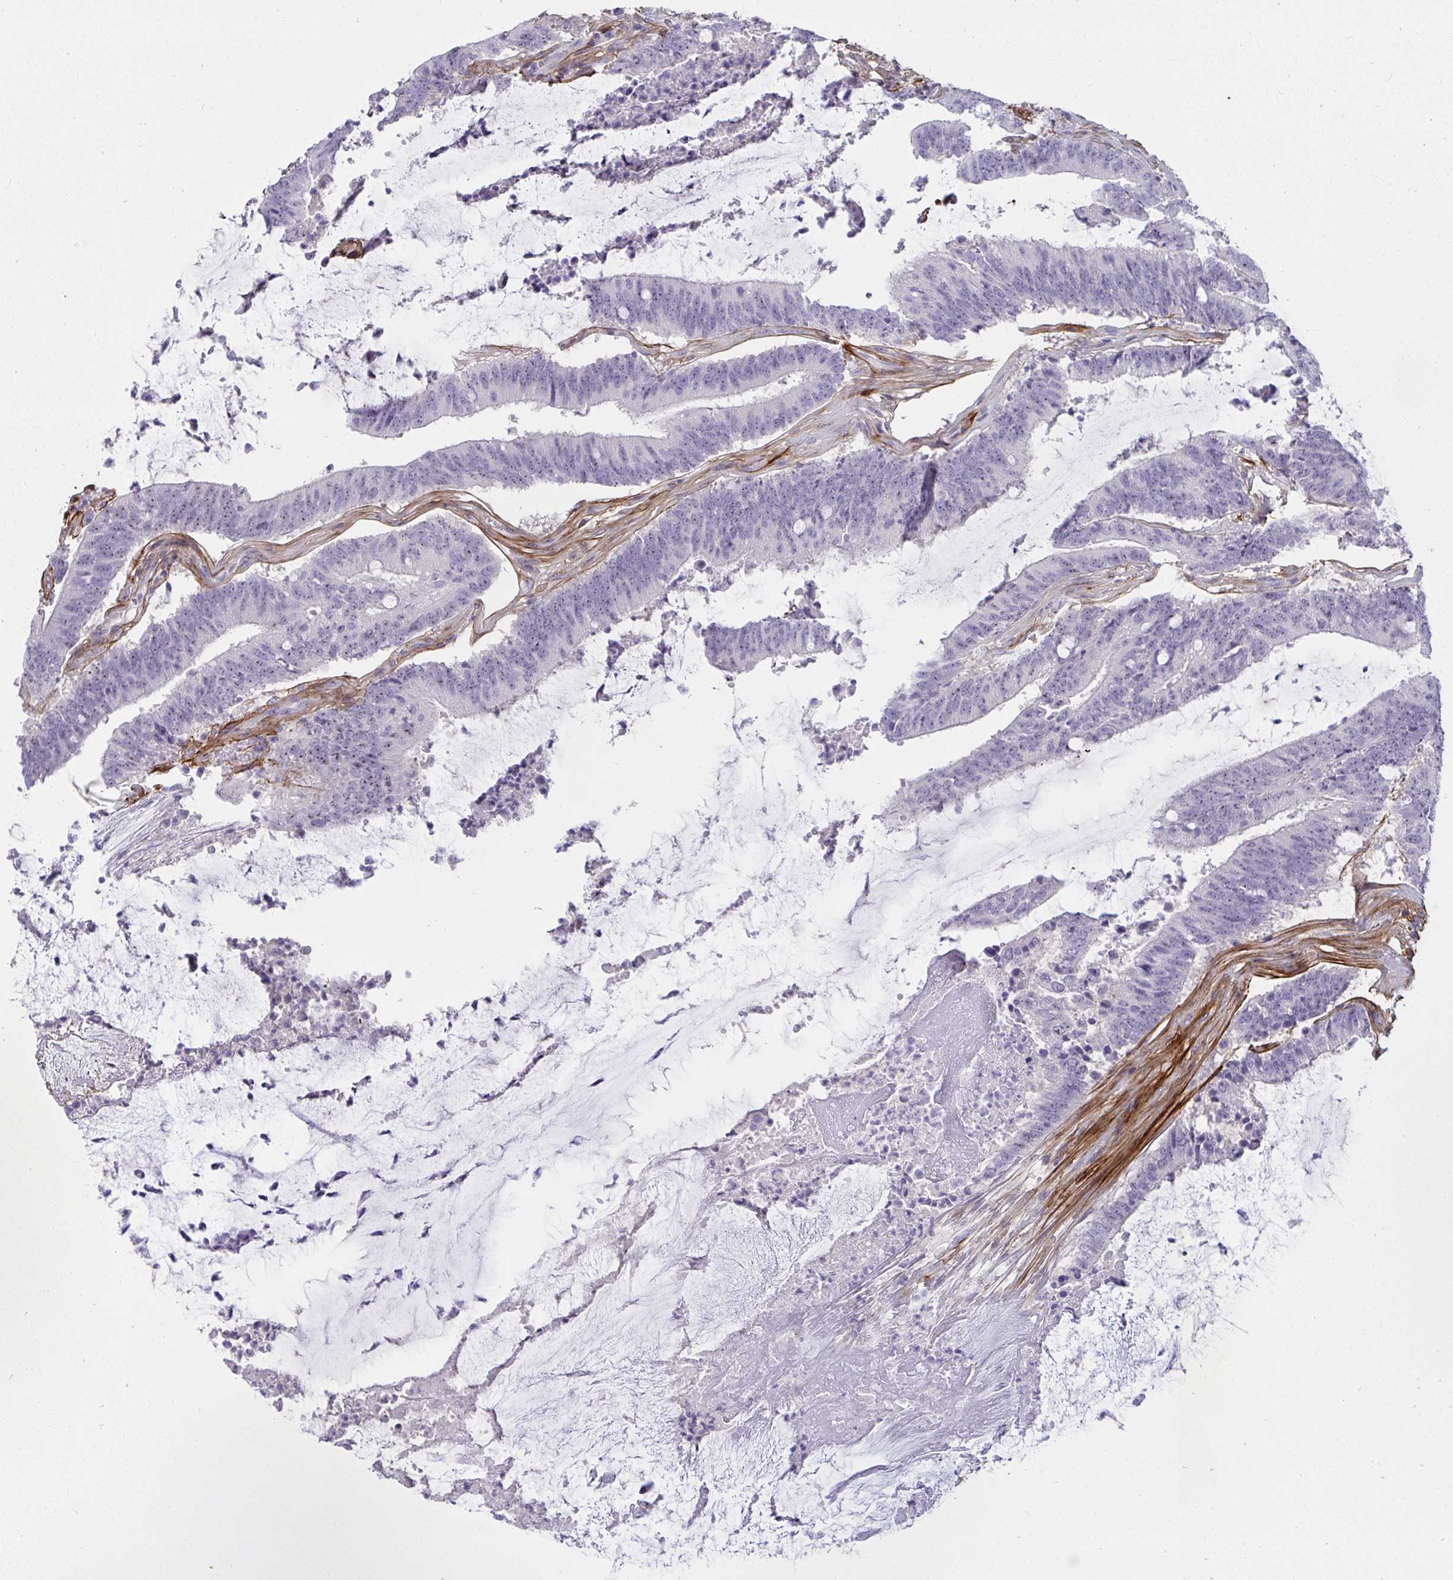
{"staining": {"intensity": "negative", "quantity": "none", "location": "none"}, "tissue": "colorectal cancer", "cell_type": "Tumor cells", "image_type": "cancer", "snomed": [{"axis": "morphology", "description": "Adenocarcinoma, NOS"}, {"axis": "topography", "description": "Colon"}], "caption": "Colorectal cancer (adenocarcinoma) was stained to show a protein in brown. There is no significant expression in tumor cells.", "gene": "LHFPL6", "patient": {"sex": "female", "age": 43}}